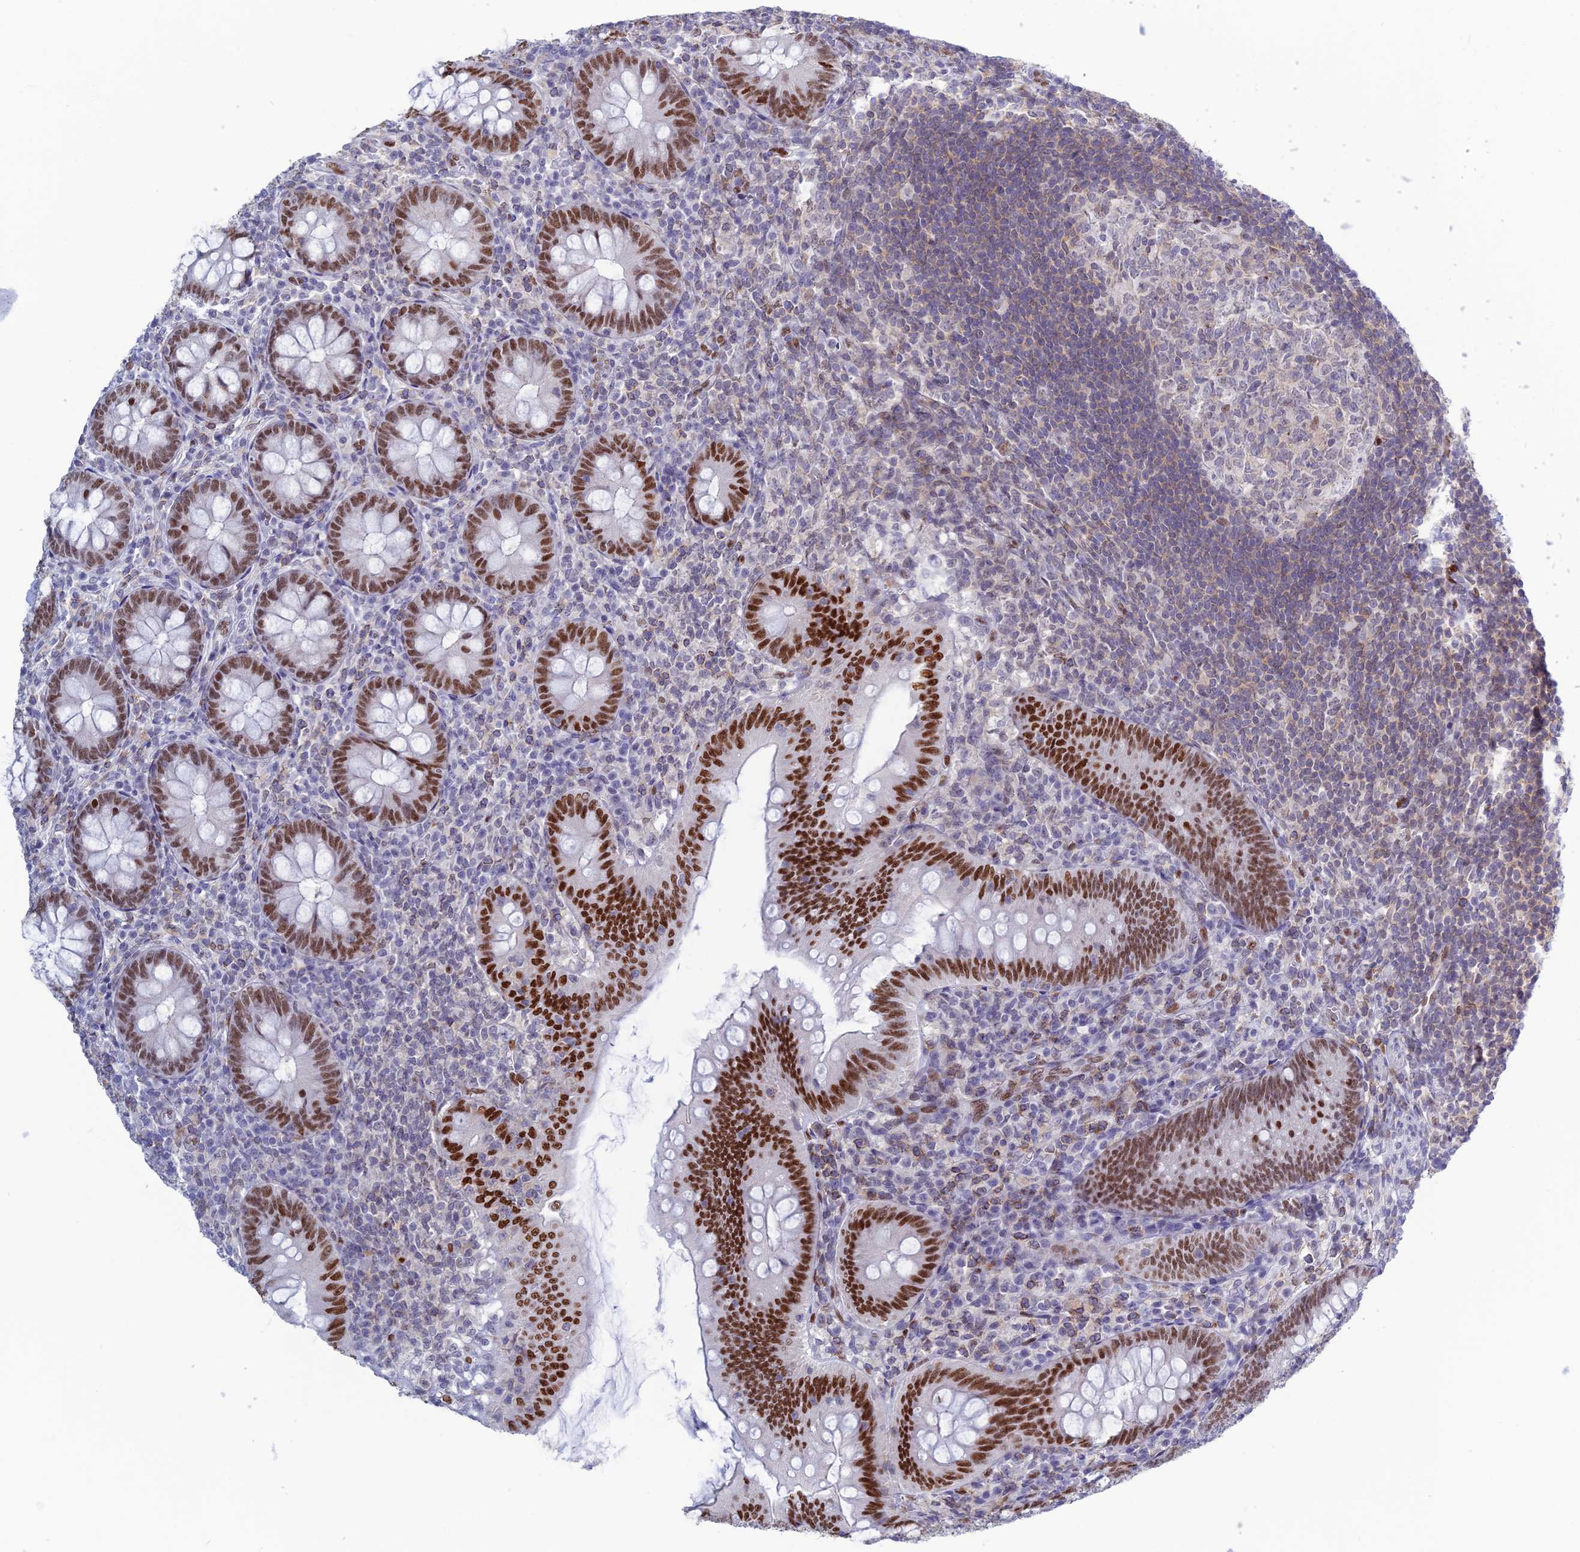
{"staining": {"intensity": "strong", "quantity": ">75%", "location": "nuclear"}, "tissue": "appendix", "cell_type": "Glandular cells", "image_type": "normal", "snomed": [{"axis": "morphology", "description": "Normal tissue, NOS"}, {"axis": "topography", "description": "Appendix"}], "caption": "High-power microscopy captured an immunohistochemistry (IHC) histopathology image of unremarkable appendix, revealing strong nuclear positivity in about >75% of glandular cells. (brown staining indicates protein expression, while blue staining denotes nuclei).", "gene": "NOL4L", "patient": {"sex": "male", "age": 14}}